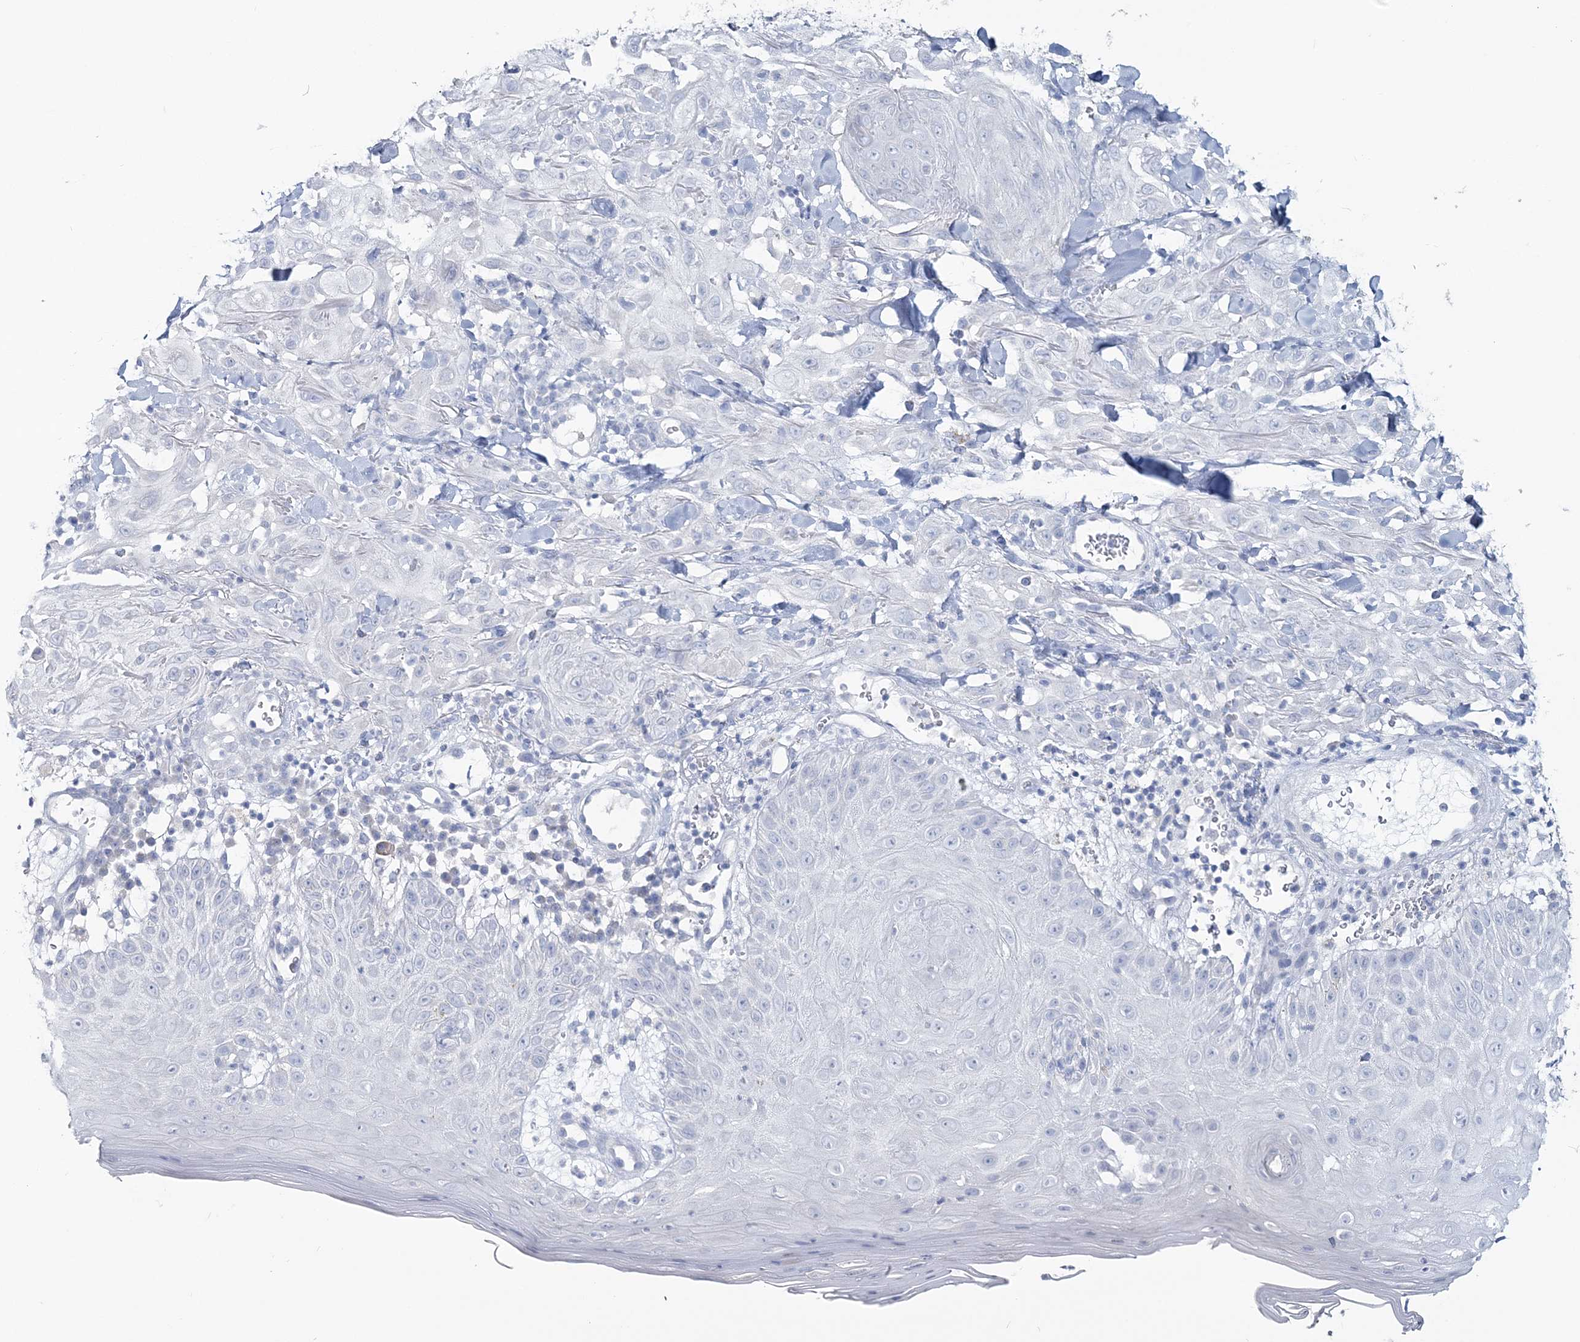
{"staining": {"intensity": "negative", "quantity": "none", "location": "none"}, "tissue": "skin cancer", "cell_type": "Tumor cells", "image_type": "cancer", "snomed": [{"axis": "morphology", "description": "Squamous cell carcinoma, NOS"}, {"axis": "topography", "description": "Skin"}], "caption": "A micrograph of human skin cancer is negative for staining in tumor cells.", "gene": "CYP3A4", "patient": {"sex": "male", "age": 24}}